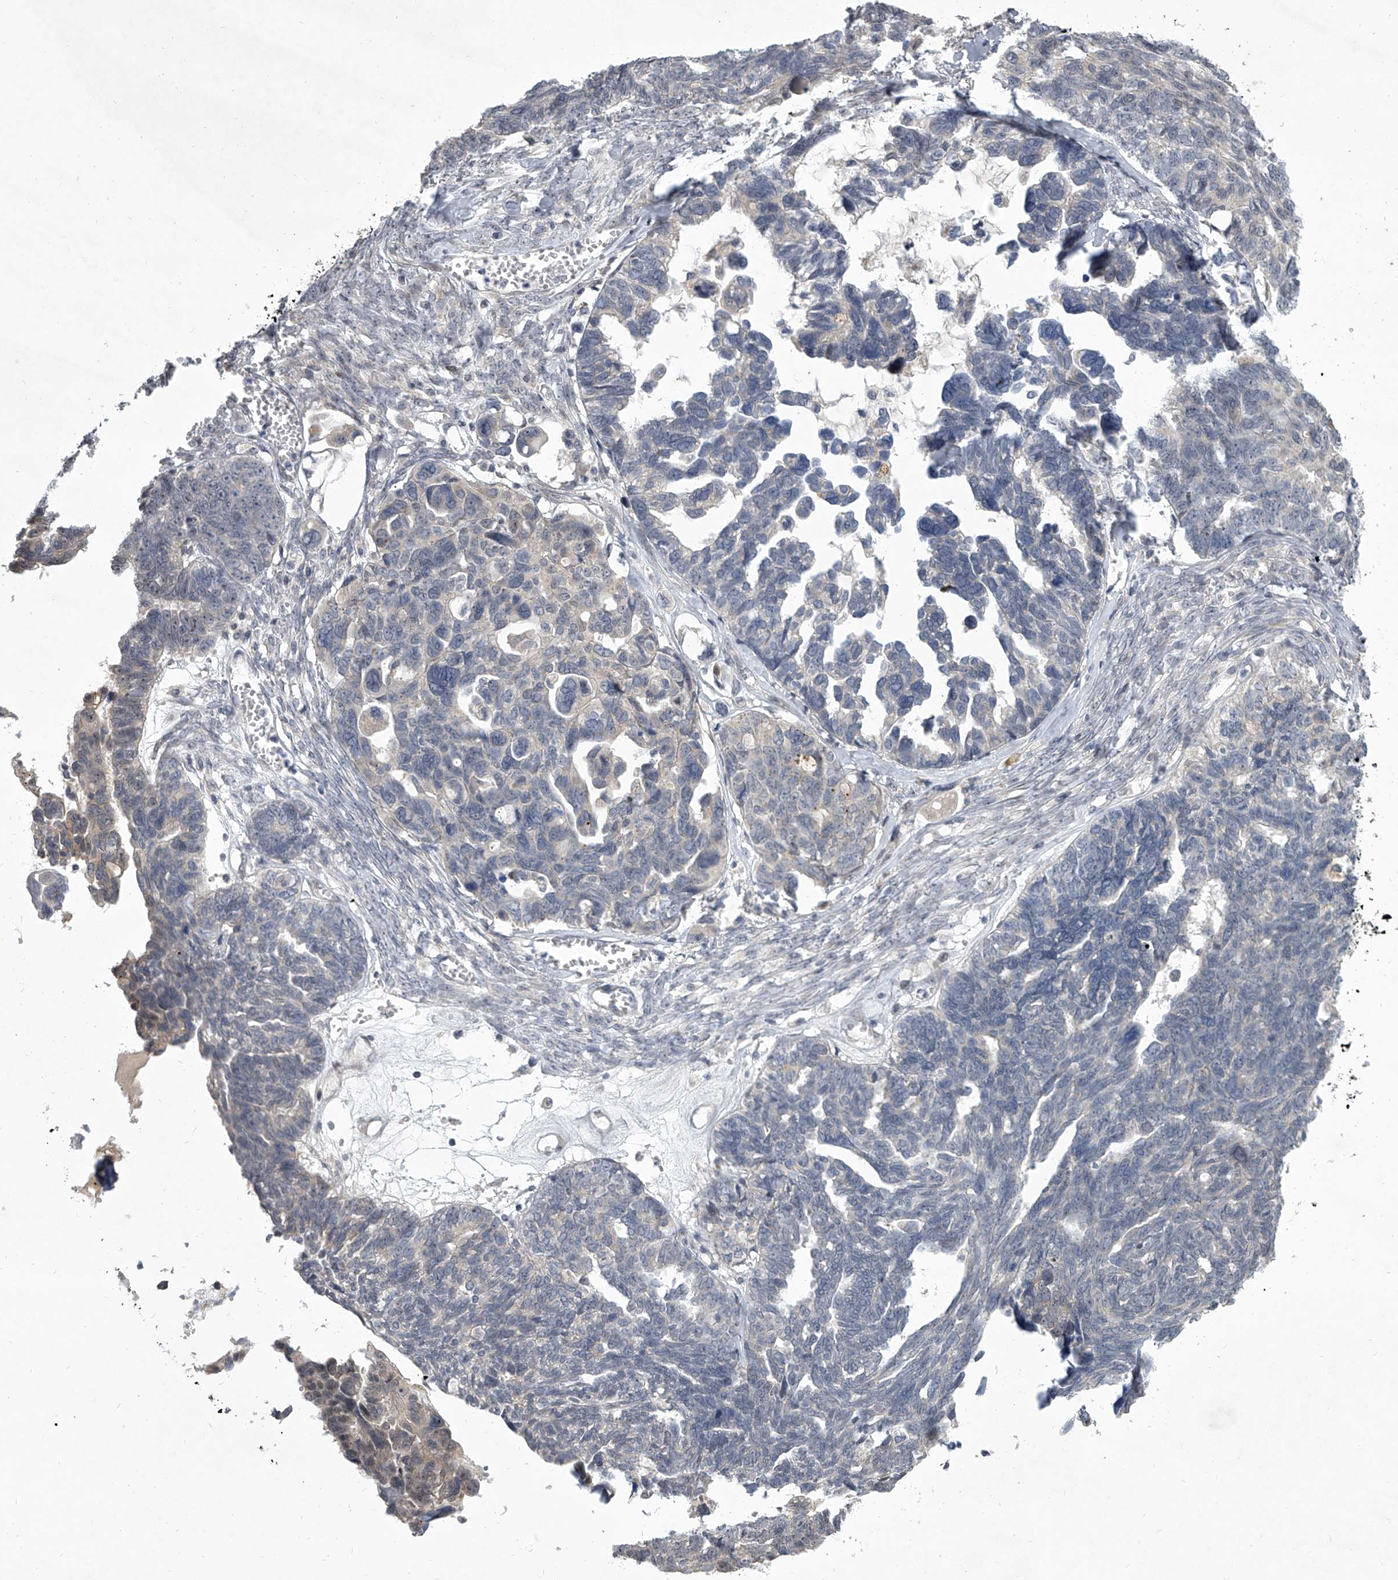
{"staining": {"intensity": "negative", "quantity": "none", "location": "none"}, "tissue": "ovarian cancer", "cell_type": "Tumor cells", "image_type": "cancer", "snomed": [{"axis": "morphology", "description": "Cystadenocarcinoma, serous, NOS"}, {"axis": "topography", "description": "Ovary"}], "caption": "Tumor cells show no significant protein expression in ovarian serous cystadenocarcinoma. (DAB immunohistochemistry, high magnification).", "gene": "HEATR6", "patient": {"sex": "female", "age": 79}}